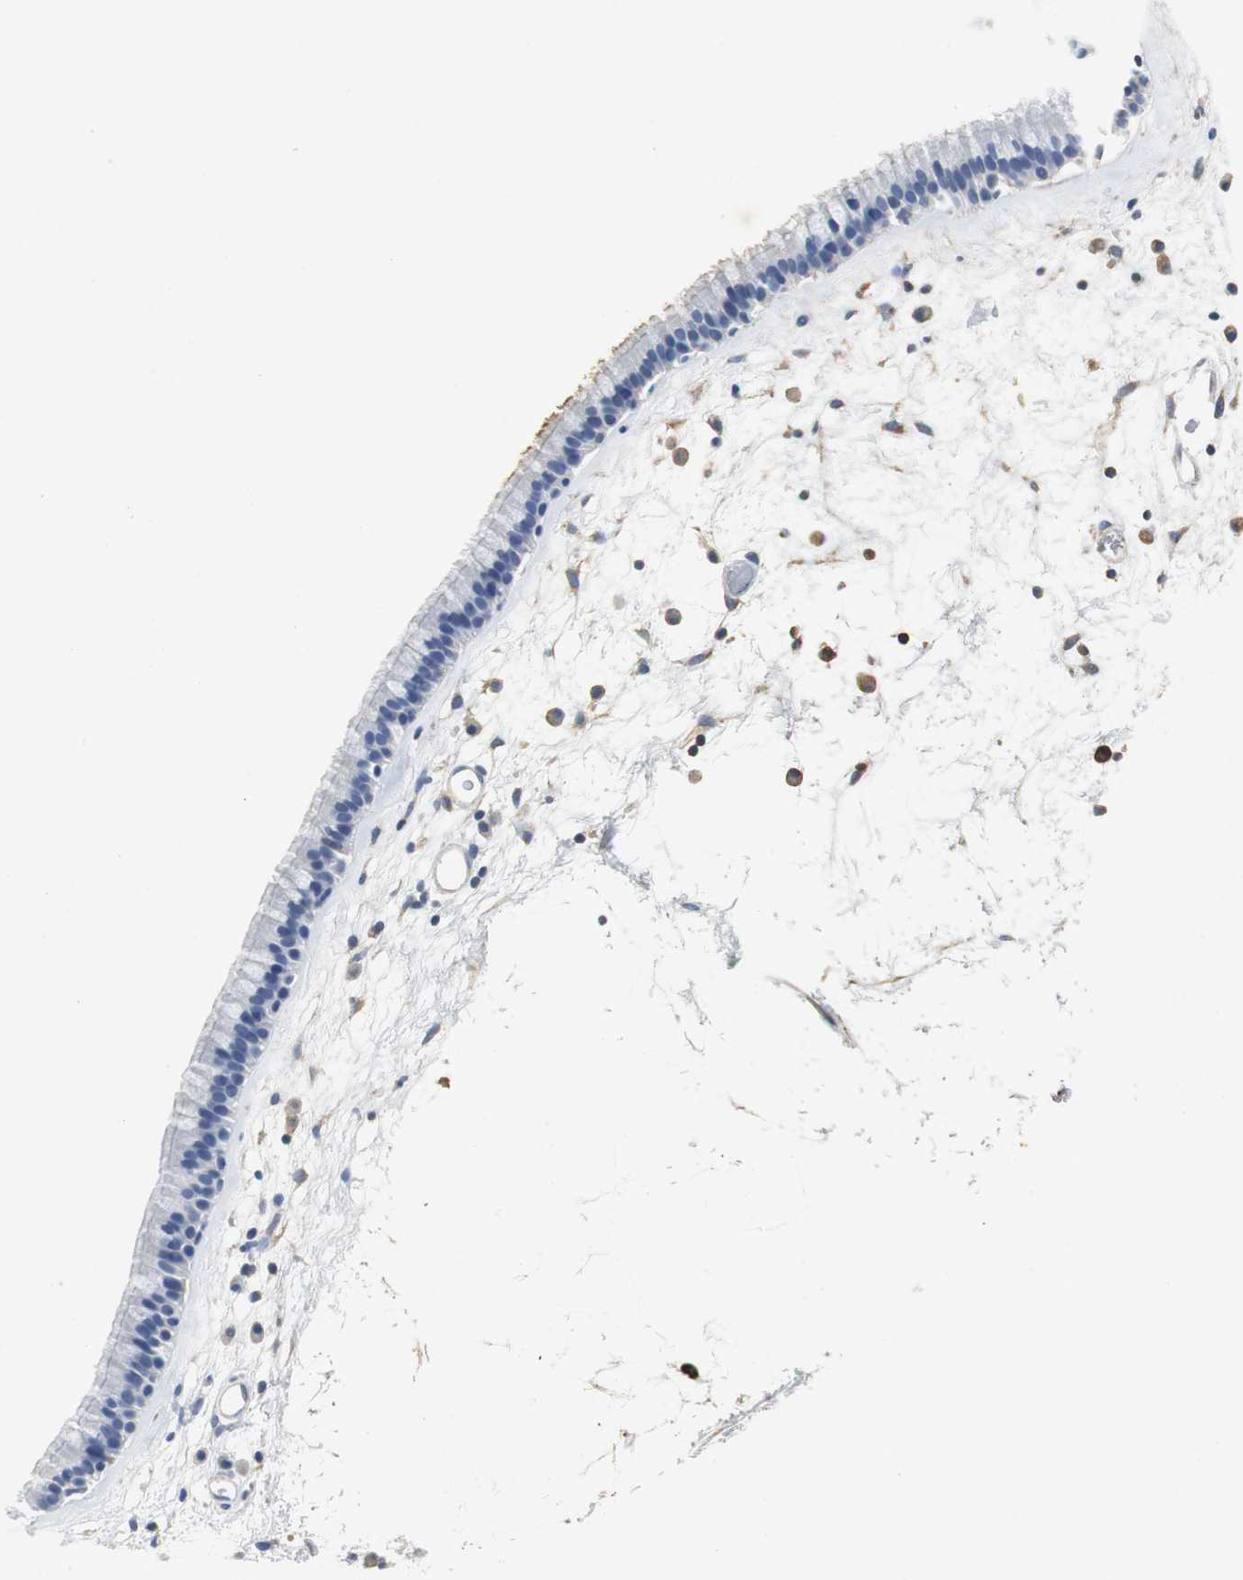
{"staining": {"intensity": "negative", "quantity": "none", "location": "none"}, "tissue": "nasopharynx", "cell_type": "Respiratory epithelial cells", "image_type": "normal", "snomed": [{"axis": "morphology", "description": "Normal tissue, NOS"}, {"axis": "morphology", "description": "Inflammation, NOS"}, {"axis": "topography", "description": "Nasopharynx"}], "caption": "This is a micrograph of immunohistochemistry (IHC) staining of benign nasopharynx, which shows no positivity in respiratory epithelial cells. (DAB immunohistochemistry (IHC), high magnification).", "gene": "ORM1", "patient": {"sex": "male", "age": 48}}